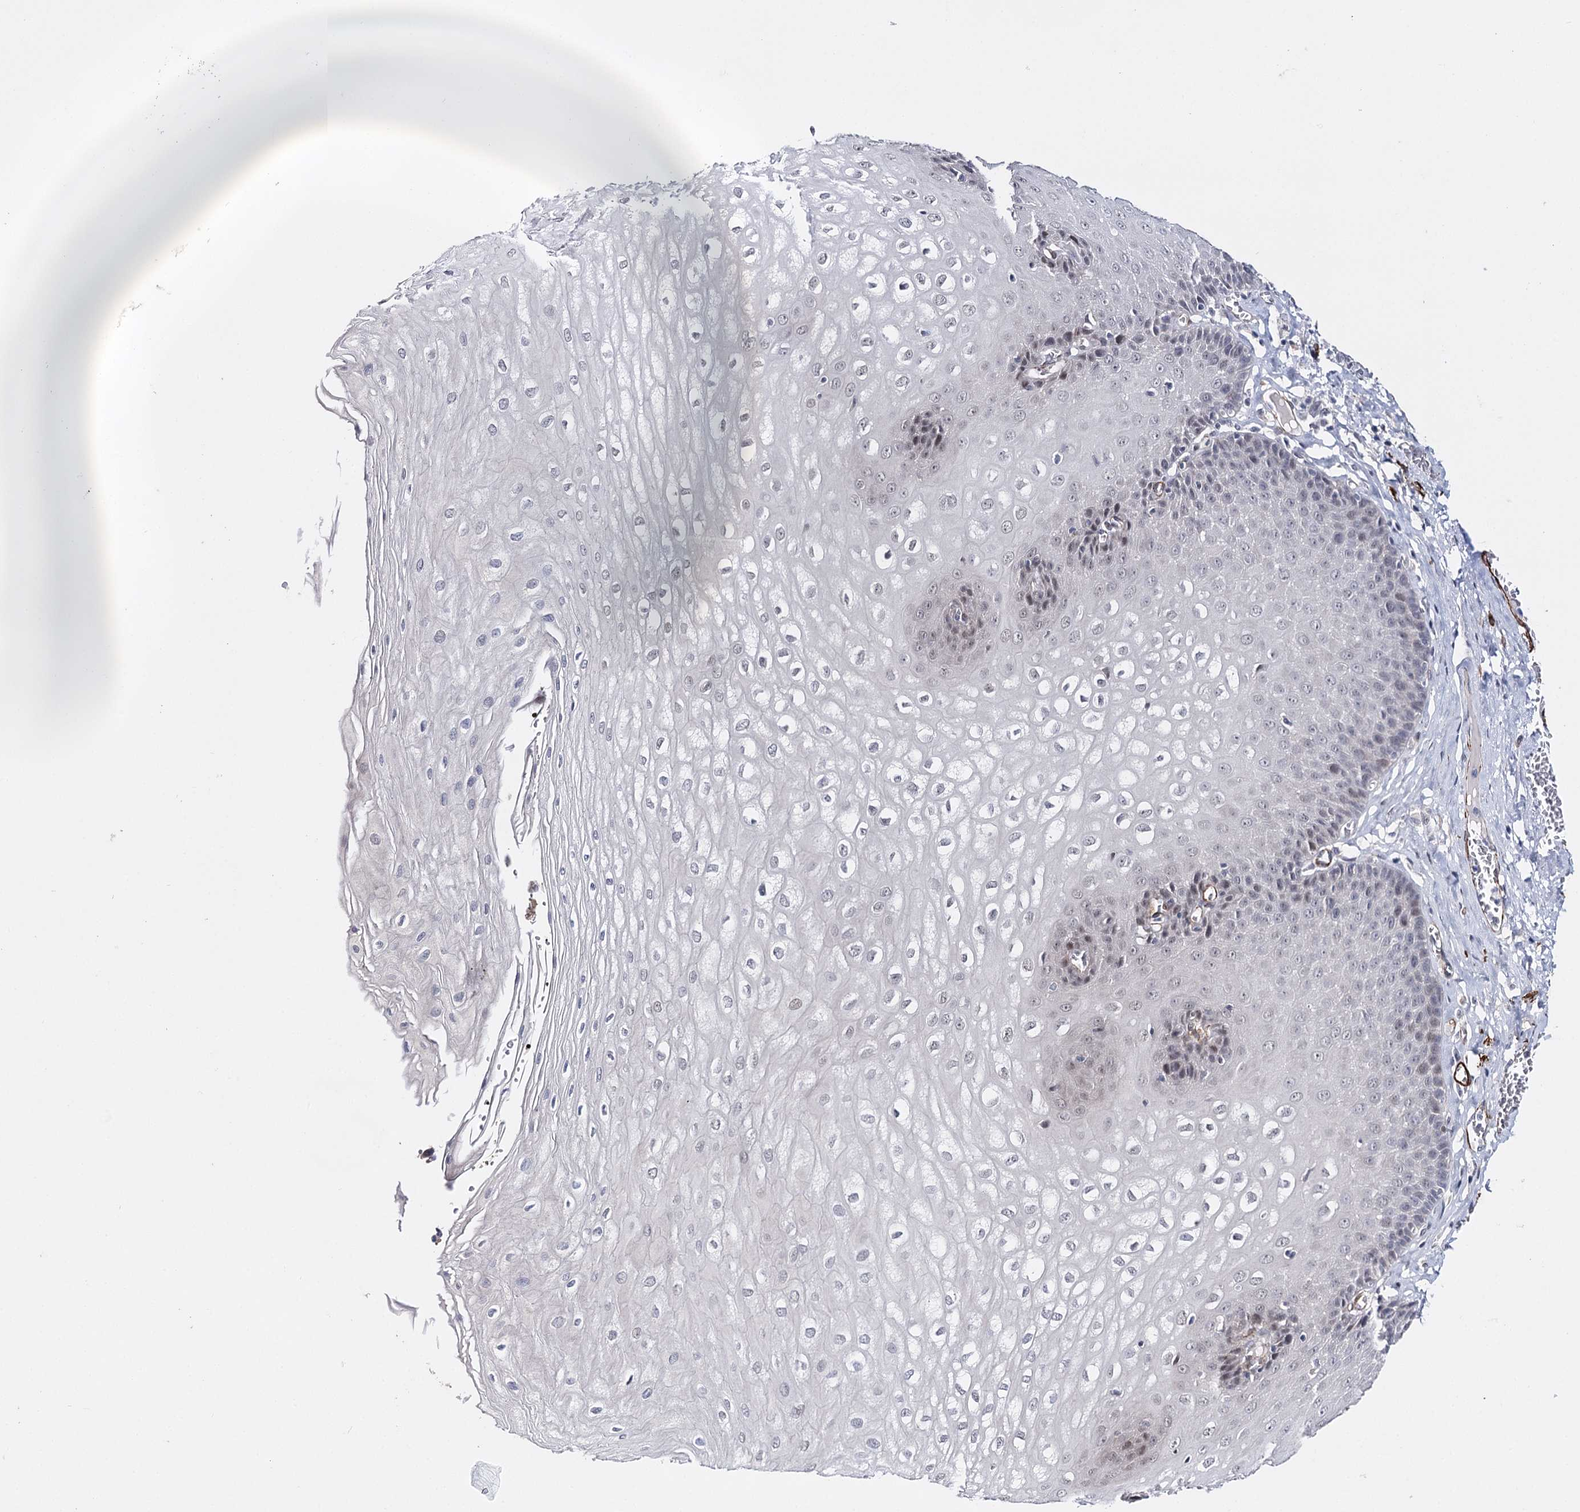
{"staining": {"intensity": "weak", "quantity": "25%-75%", "location": "nuclear"}, "tissue": "esophagus", "cell_type": "Squamous epithelial cells", "image_type": "normal", "snomed": [{"axis": "morphology", "description": "Normal tissue, NOS"}, {"axis": "topography", "description": "Esophagus"}], "caption": "Immunohistochemistry (DAB) staining of unremarkable esophagus demonstrates weak nuclear protein positivity in about 25%-75% of squamous epithelial cells.", "gene": "CFAP46", "patient": {"sex": "male", "age": 60}}